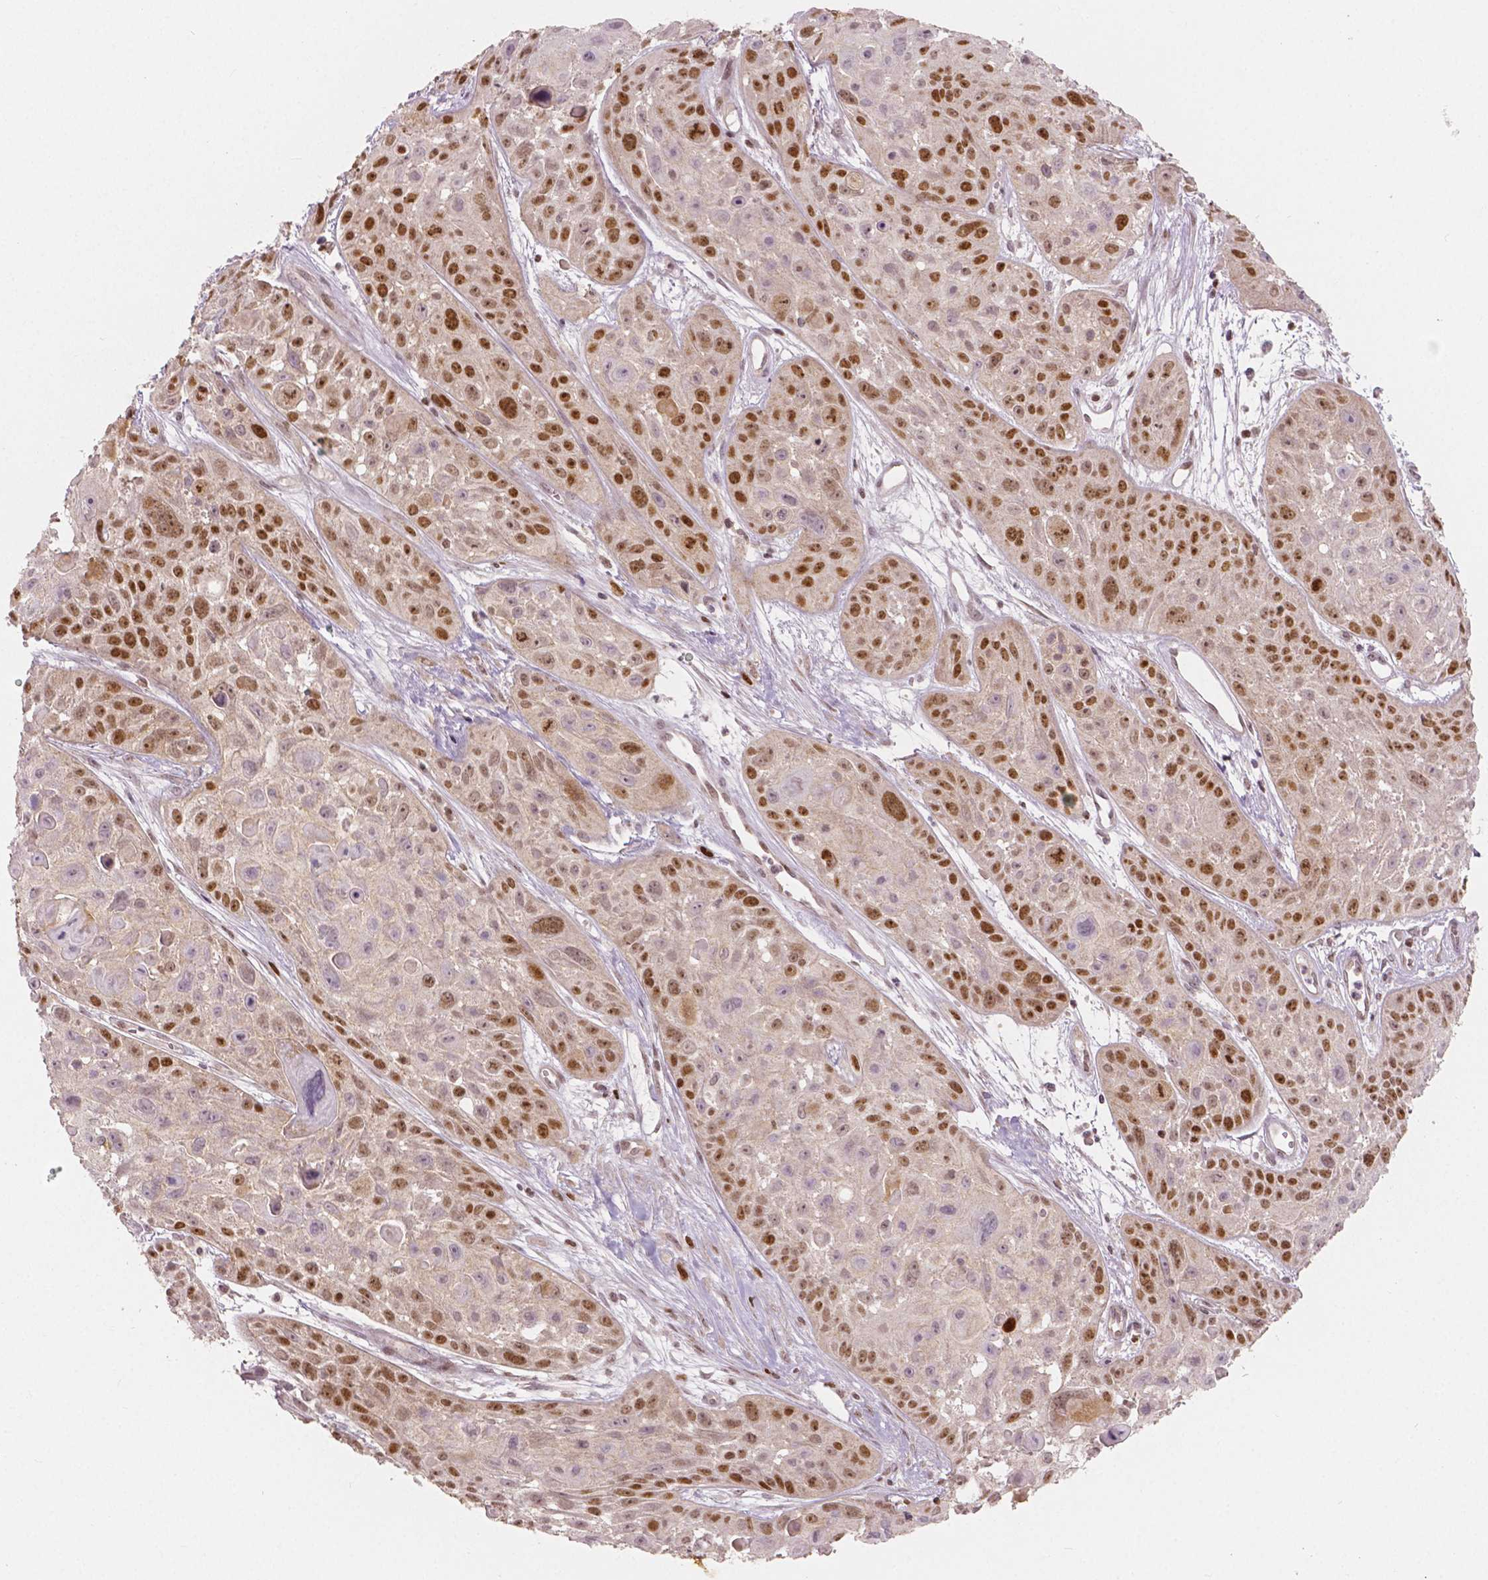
{"staining": {"intensity": "moderate", "quantity": "25%-75%", "location": "nuclear"}, "tissue": "skin cancer", "cell_type": "Tumor cells", "image_type": "cancer", "snomed": [{"axis": "morphology", "description": "Squamous cell carcinoma, NOS"}, {"axis": "topography", "description": "Skin"}, {"axis": "topography", "description": "Anal"}], "caption": "This photomicrograph shows IHC staining of human squamous cell carcinoma (skin), with medium moderate nuclear expression in about 25%-75% of tumor cells.", "gene": "NSD2", "patient": {"sex": "female", "age": 75}}